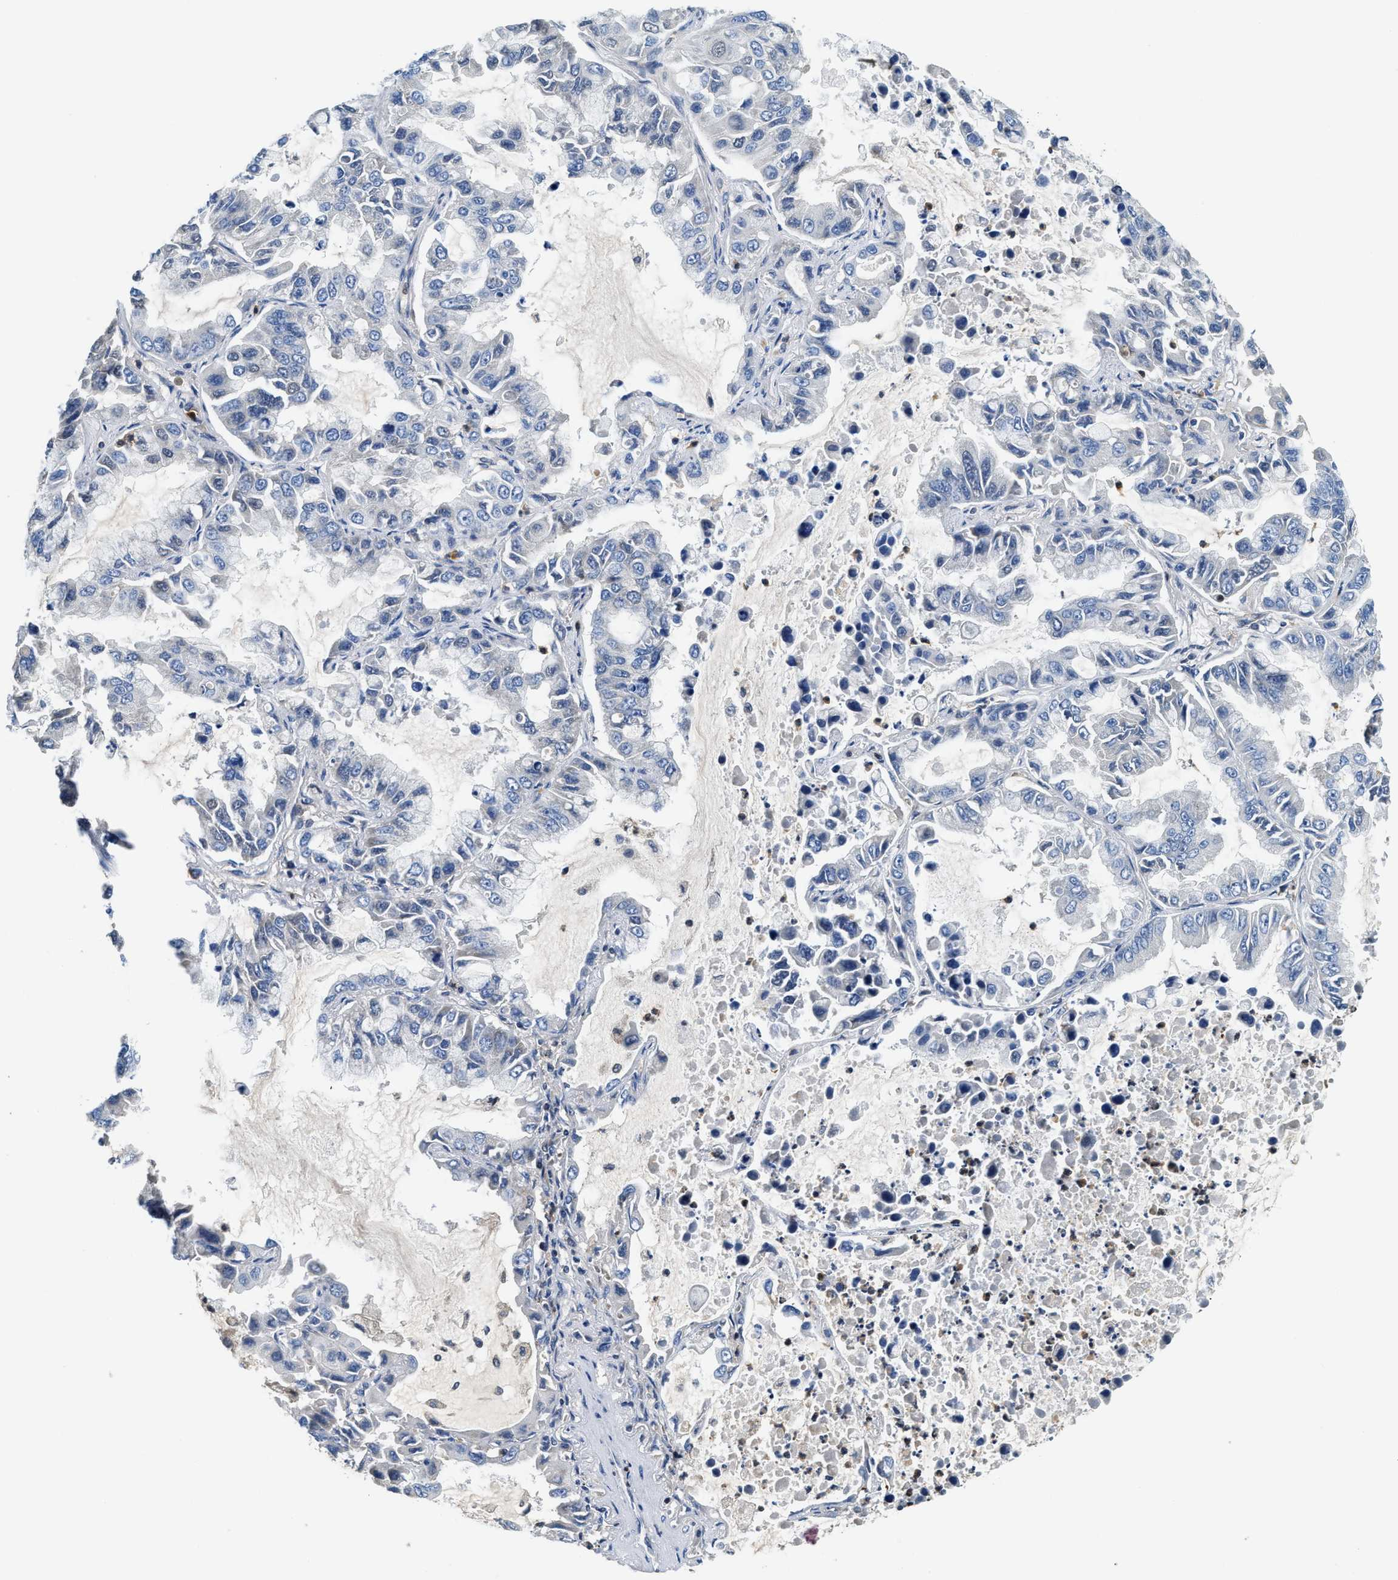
{"staining": {"intensity": "negative", "quantity": "none", "location": "none"}, "tissue": "lung cancer", "cell_type": "Tumor cells", "image_type": "cancer", "snomed": [{"axis": "morphology", "description": "Adenocarcinoma, NOS"}, {"axis": "topography", "description": "Lung"}], "caption": "A photomicrograph of lung cancer (adenocarcinoma) stained for a protein displays no brown staining in tumor cells.", "gene": "OSTF1", "patient": {"sex": "male", "age": 64}}